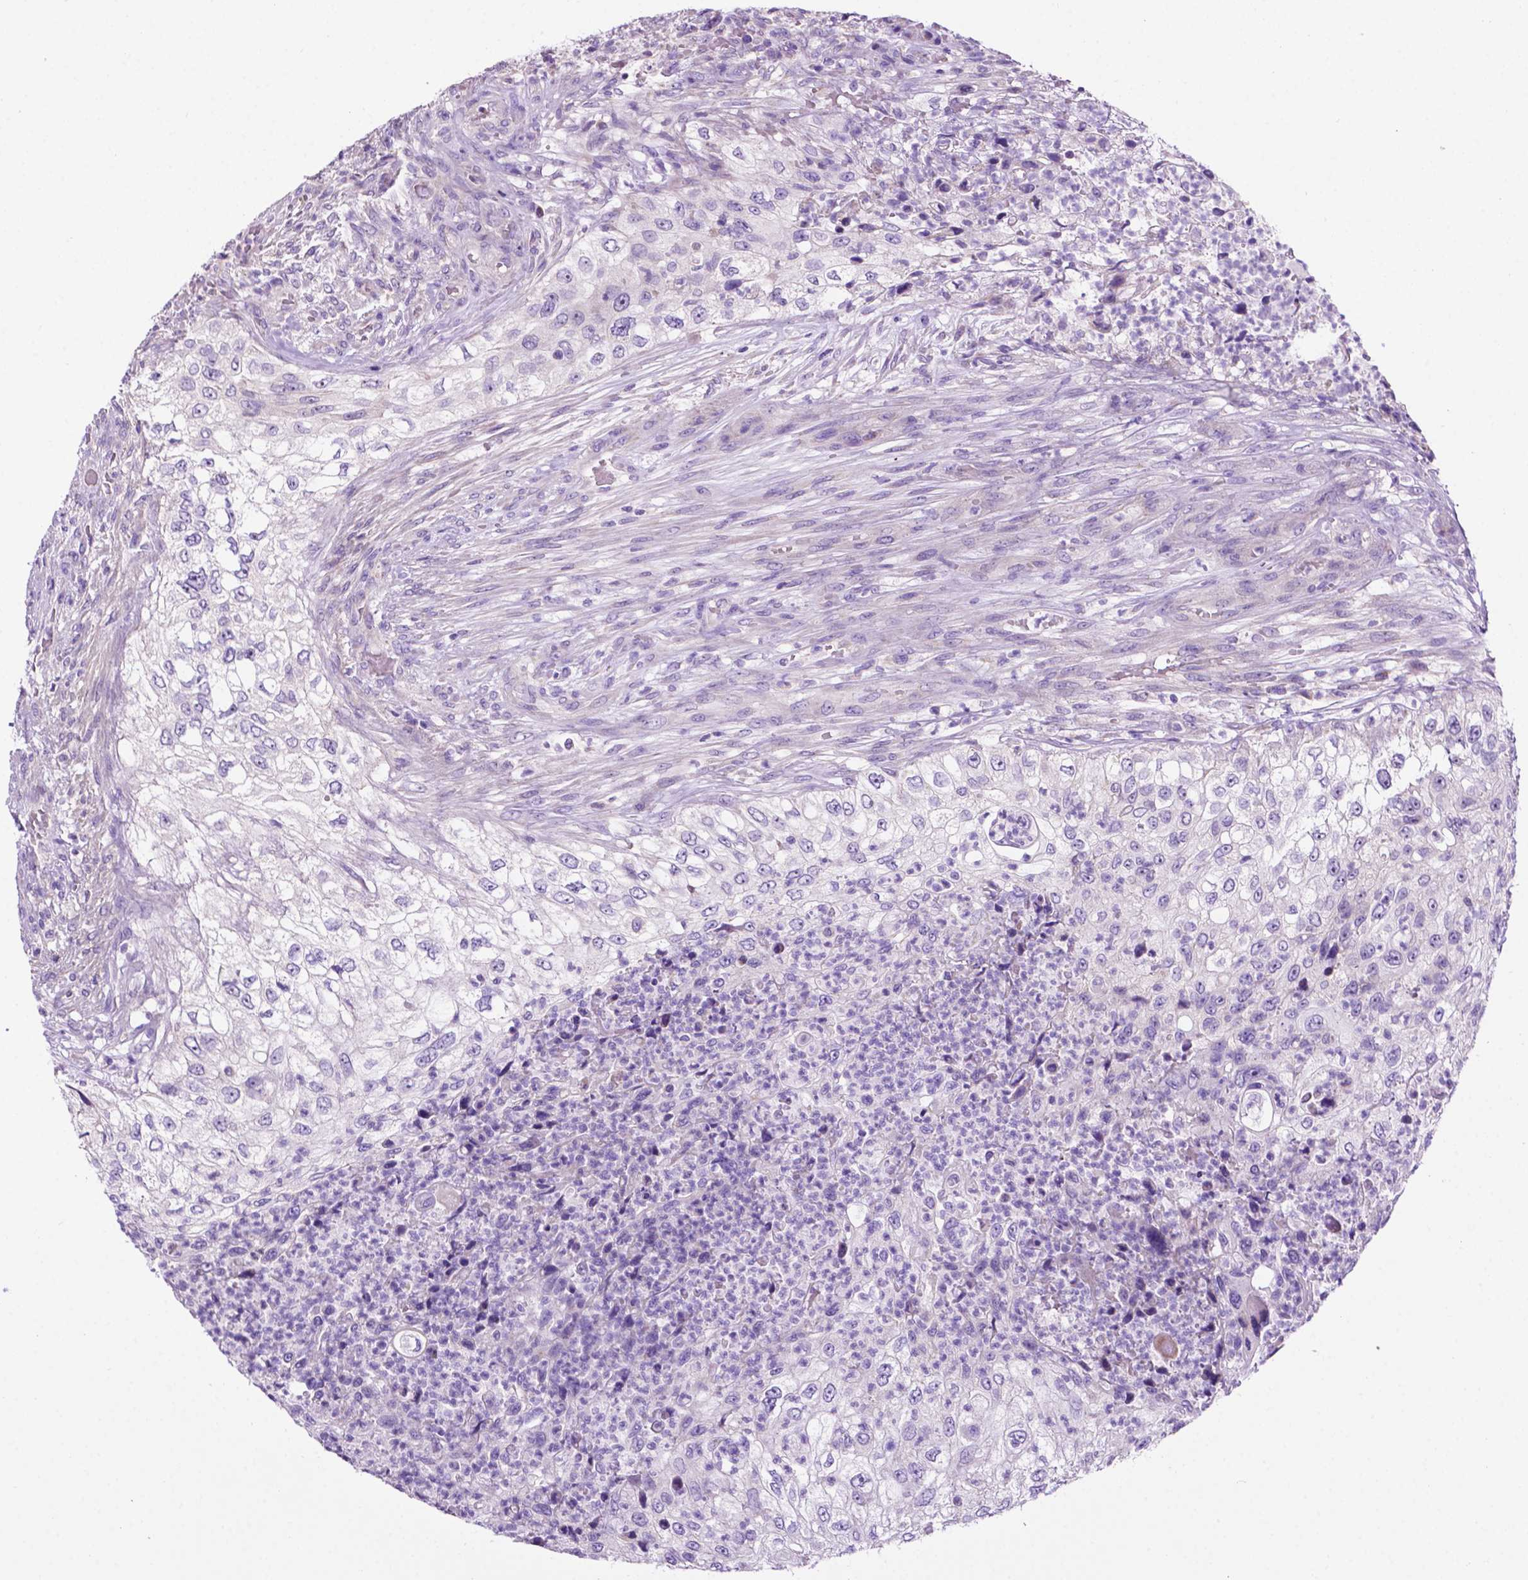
{"staining": {"intensity": "negative", "quantity": "none", "location": "none"}, "tissue": "urothelial cancer", "cell_type": "Tumor cells", "image_type": "cancer", "snomed": [{"axis": "morphology", "description": "Urothelial carcinoma, High grade"}, {"axis": "topography", "description": "Urinary bladder"}], "caption": "A histopathology image of human high-grade urothelial carcinoma is negative for staining in tumor cells.", "gene": "PHYHIP", "patient": {"sex": "female", "age": 60}}